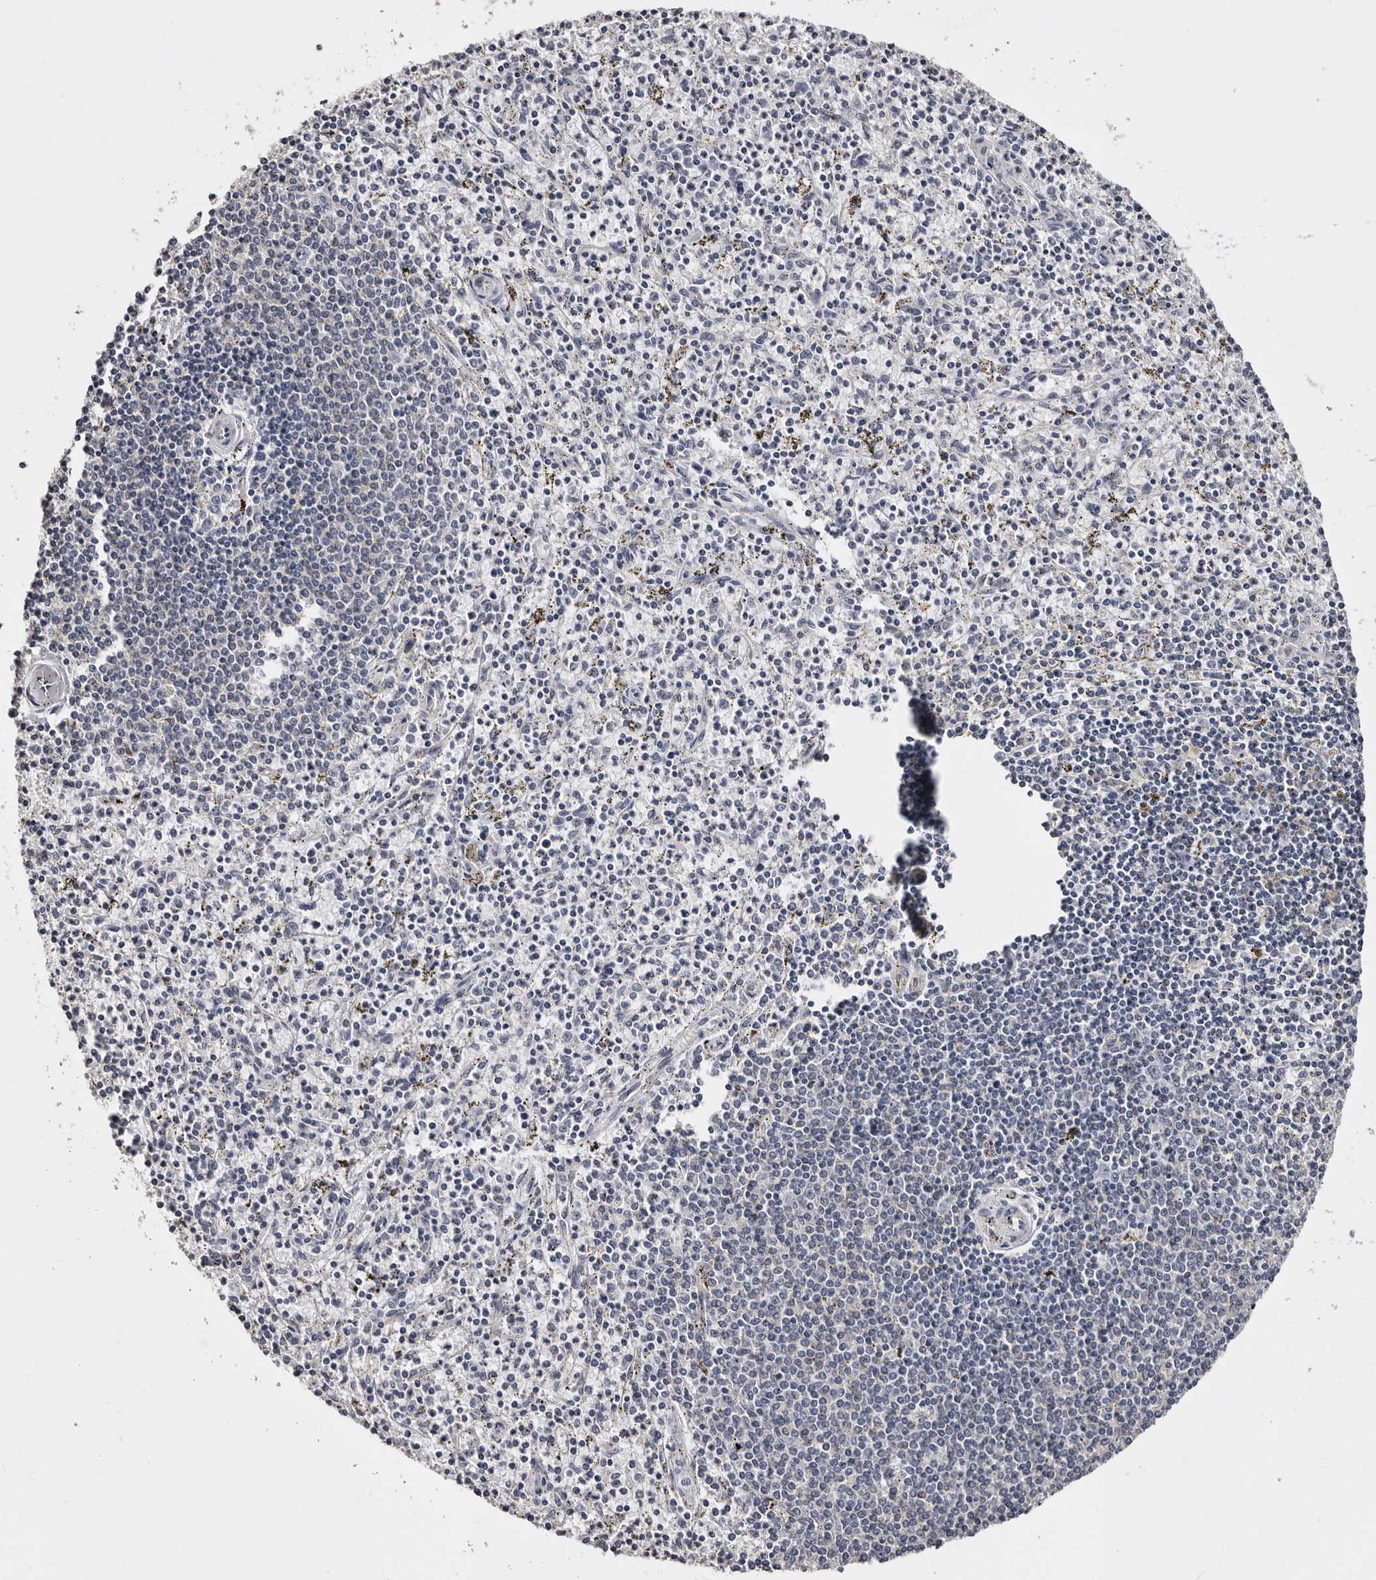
{"staining": {"intensity": "negative", "quantity": "none", "location": "none"}, "tissue": "spleen", "cell_type": "Cells in red pulp", "image_type": "normal", "snomed": [{"axis": "morphology", "description": "Normal tissue, NOS"}, {"axis": "topography", "description": "Spleen"}], "caption": "The photomicrograph displays no staining of cells in red pulp in benign spleen. (DAB IHC, high magnification).", "gene": "LAD1", "patient": {"sex": "male", "age": 72}}